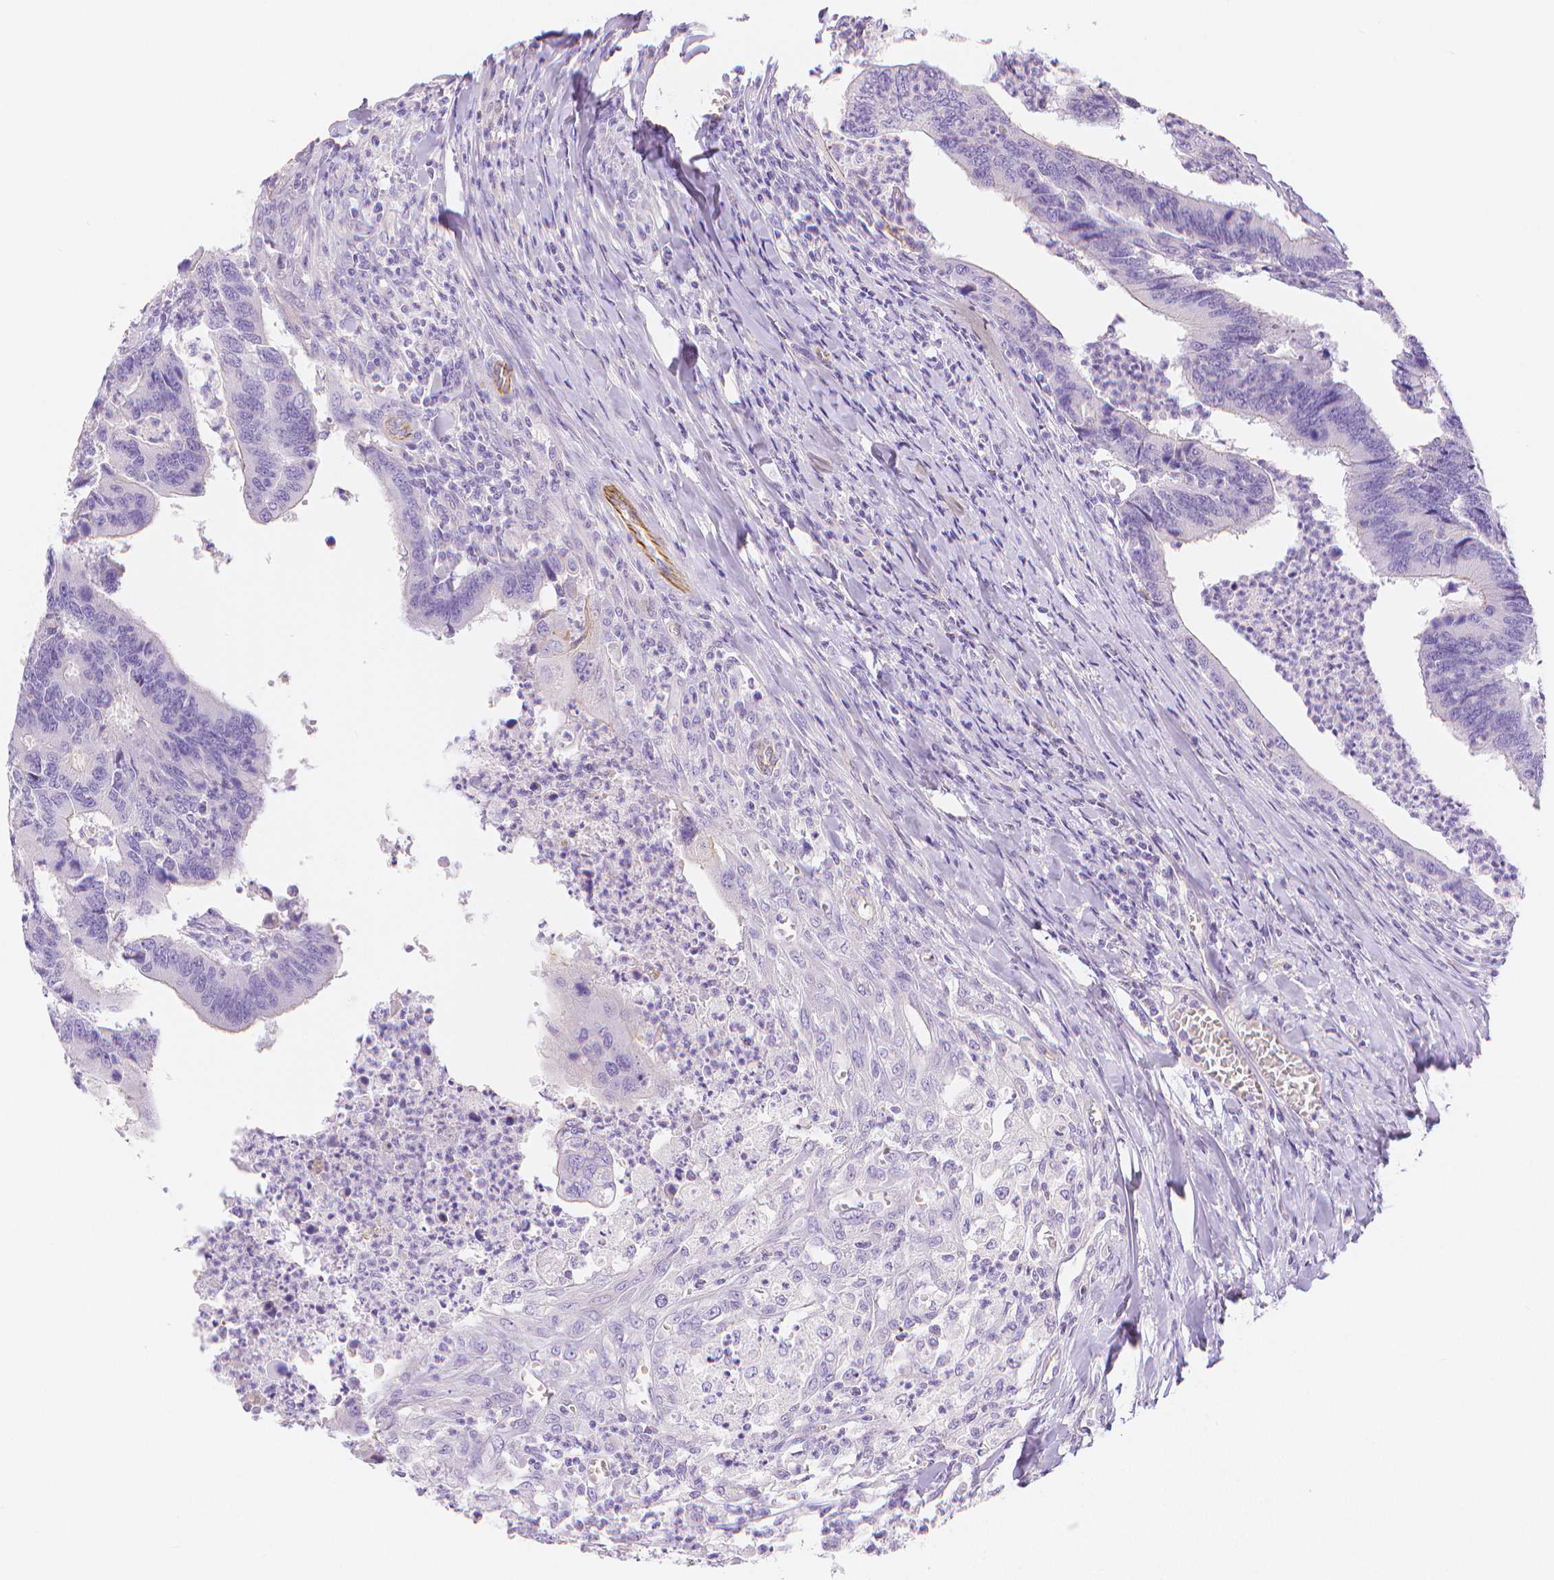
{"staining": {"intensity": "moderate", "quantity": "<25%", "location": "cytoplasmic/membranous"}, "tissue": "colorectal cancer", "cell_type": "Tumor cells", "image_type": "cancer", "snomed": [{"axis": "morphology", "description": "Adenocarcinoma, NOS"}, {"axis": "topography", "description": "Colon"}], "caption": "A micrograph of colorectal adenocarcinoma stained for a protein exhibits moderate cytoplasmic/membranous brown staining in tumor cells.", "gene": "SLC27A5", "patient": {"sex": "female", "age": 67}}